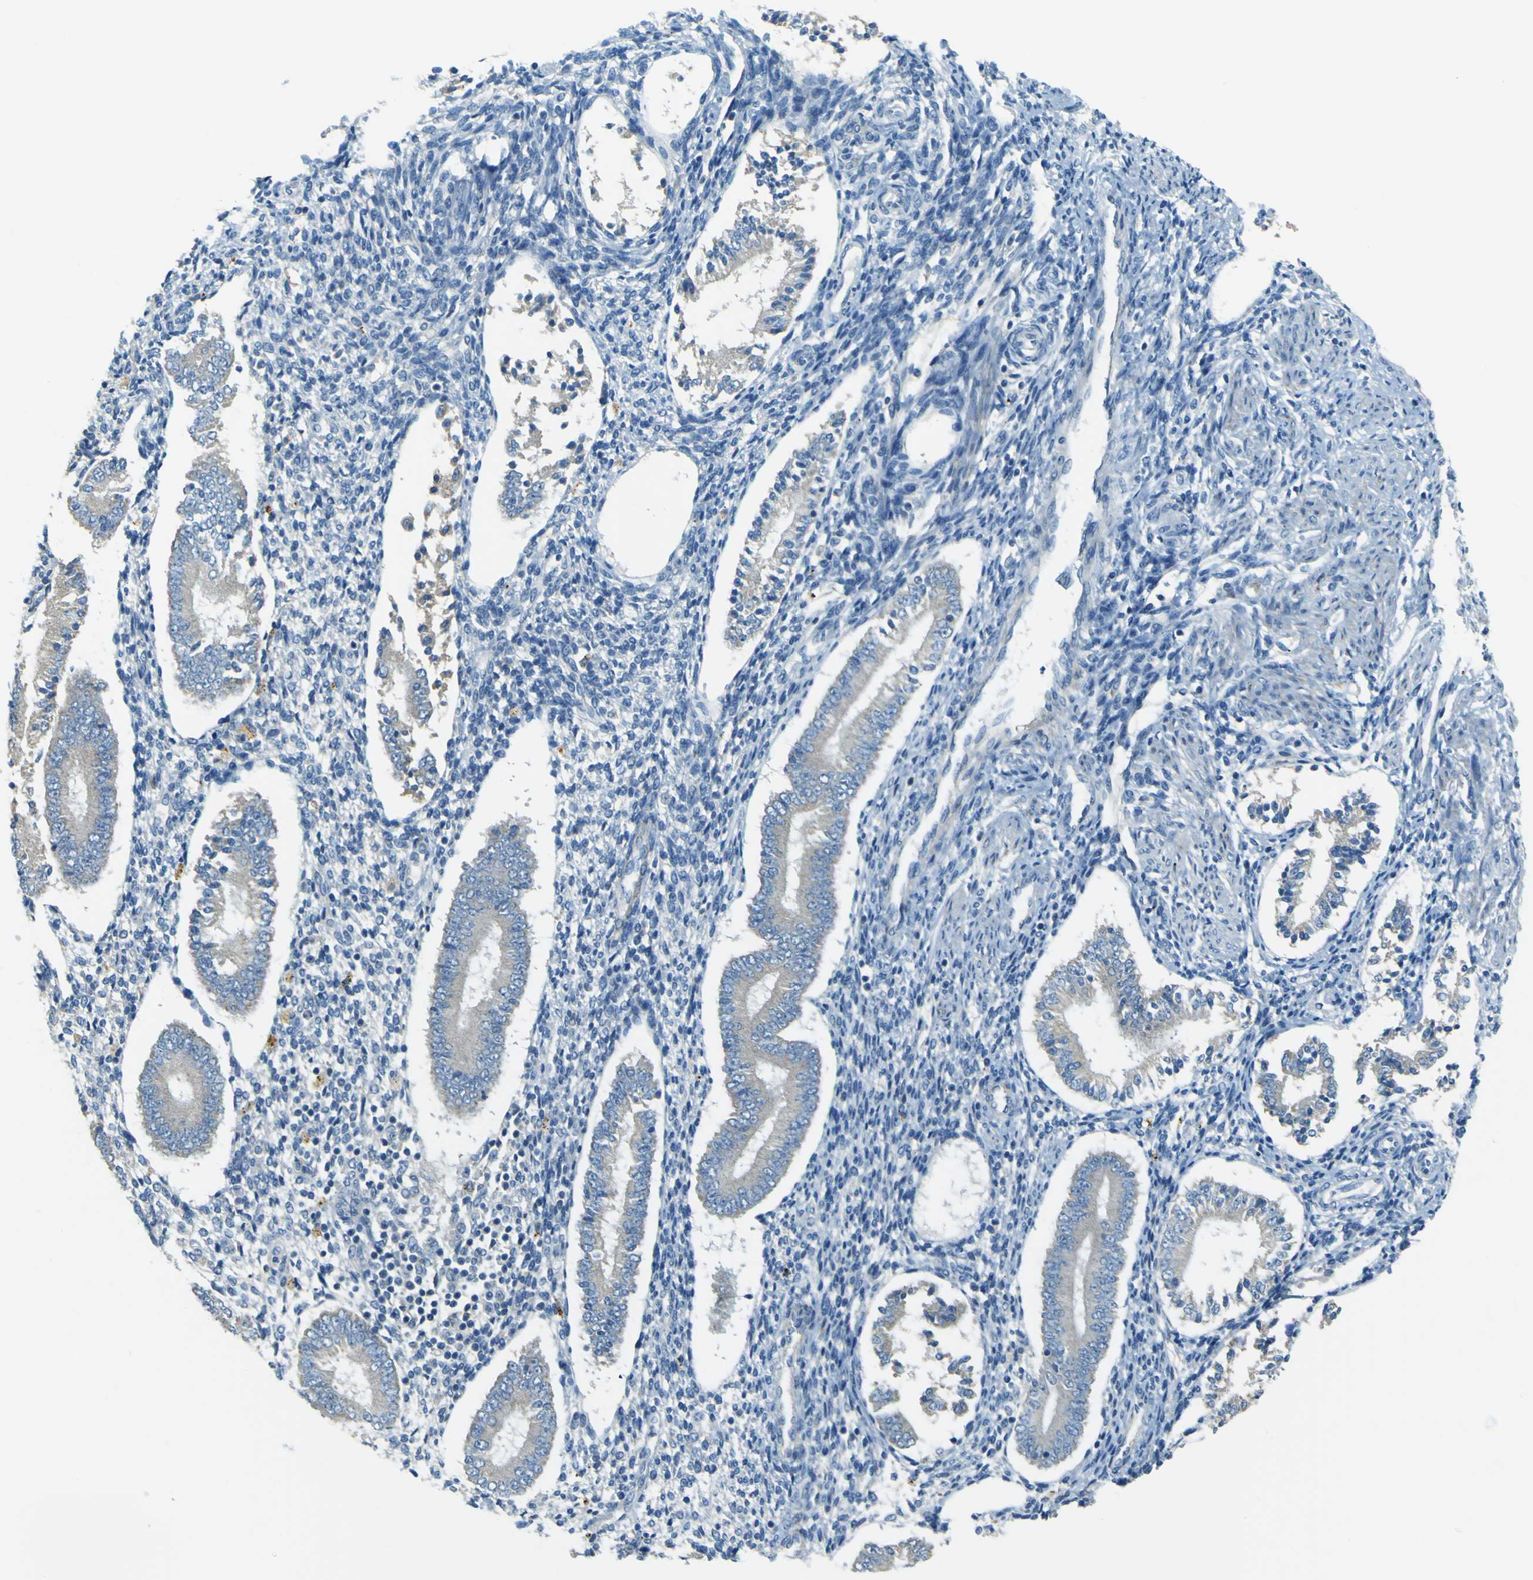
{"staining": {"intensity": "negative", "quantity": "none", "location": "none"}, "tissue": "endometrium", "cell_type": "Cells in endometrial stroma", "image_type": "normal", "snomed": [{"axis": "morphology", "description": "Normal tissue, NOS"}, {"axis": "topography", "description": "Endometrium"}], "caption": "Endometrium stained for a protein using immunohistochemistry exhibits no expression cells in endometrial stroma.", "gene": "FKTN", "patient": {"sex": "female", "age": 42}}